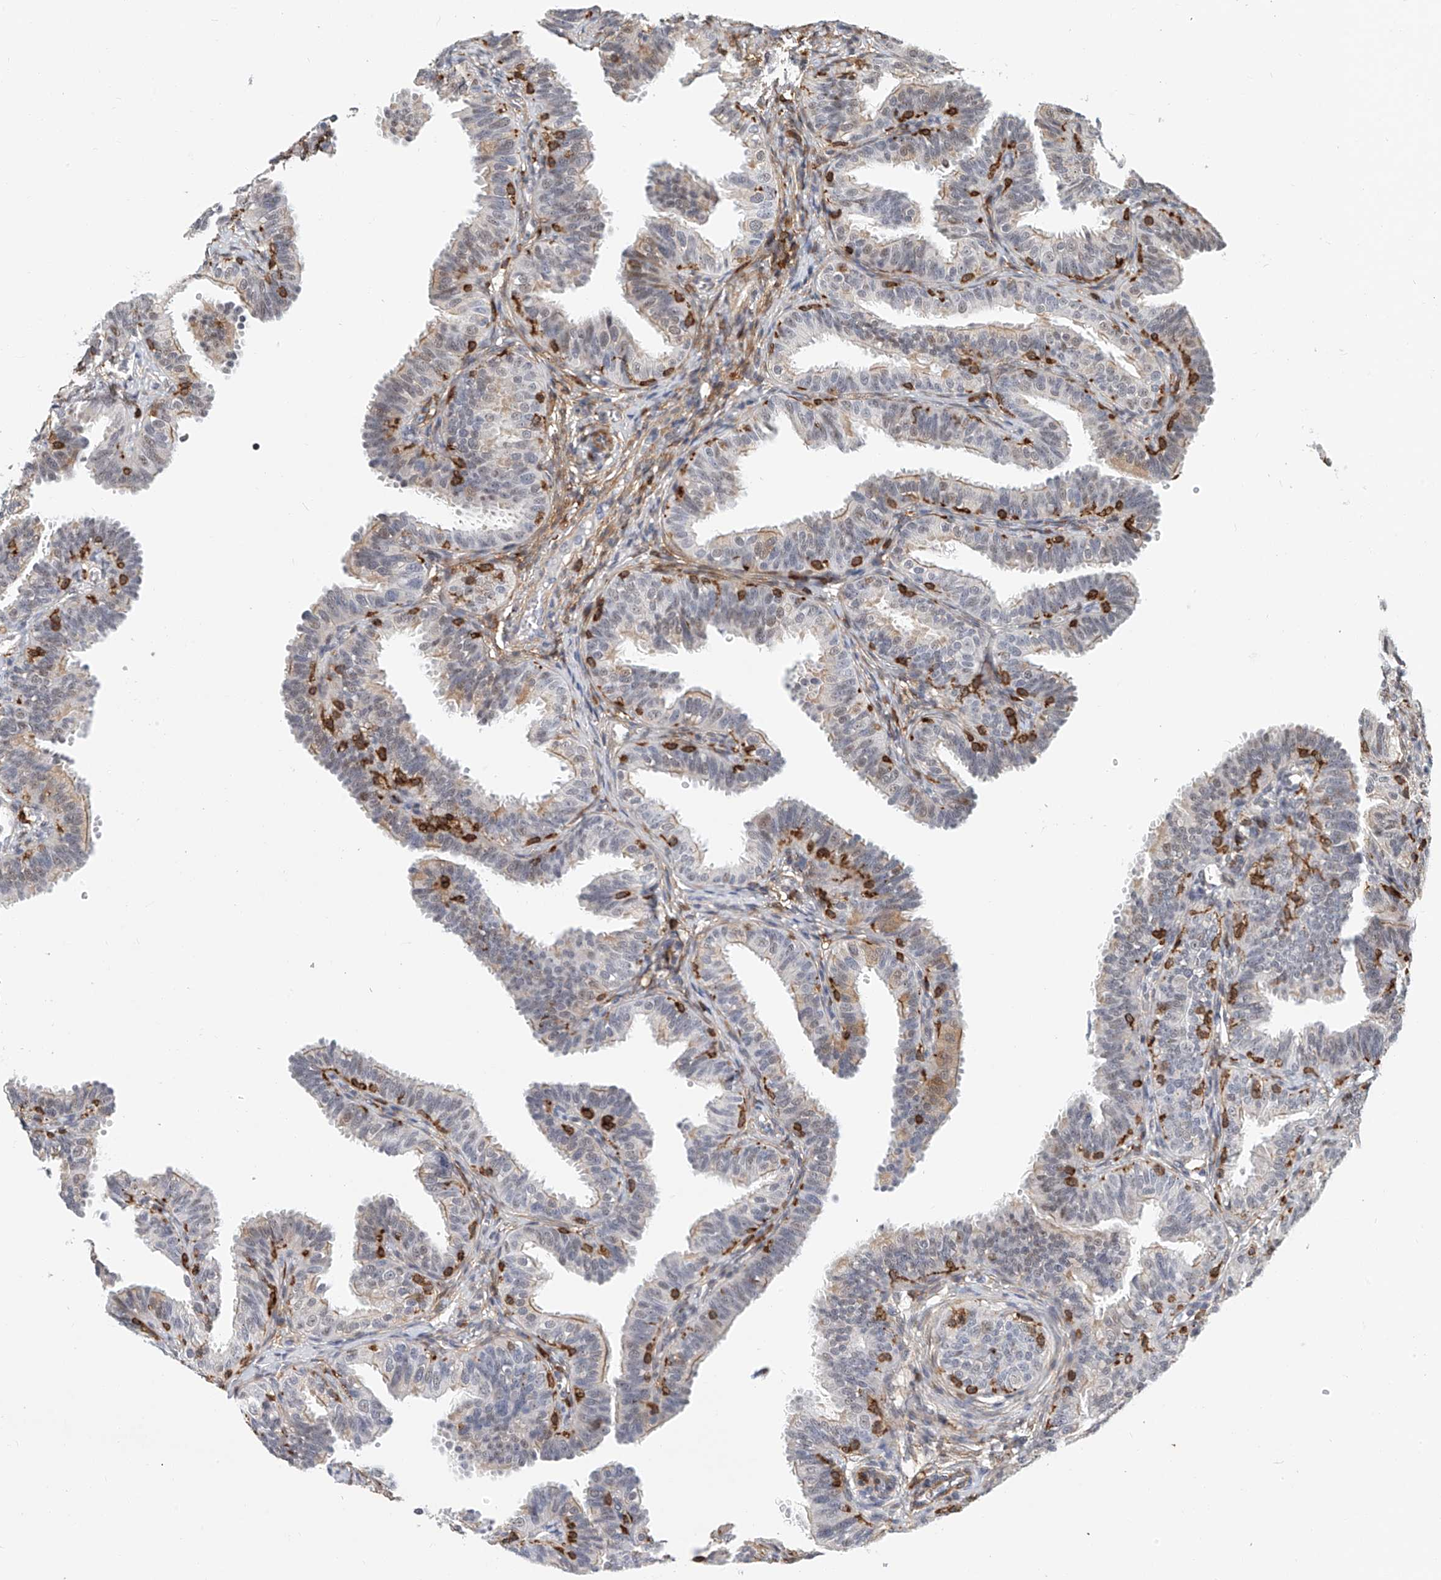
{"staining": {"intensity": "moderate", "quantity": "<25%", "location": "cytoplasmic/membranous"}, "tissue": "fallopian tube", "cell_type": "Glandular cells", "image_type": "normal", "snomed": [{"axis": "morphology", "description": "Normal tissue, NOS"}, {"axis": "topography", "description": "Fallopian tube"}], "caption": "Fallopian tube was stained to show a protein in brown. There is low levels of moderate cytoplasmic/membranous staining in about <25% of glandular cells. The staining was performed using DAB, with brown indicating positive protein expression. Nuclei are stained blue with hematoxylin.", "gene": "MICAL1", "patient": {"sex": "female", "age": 35}}